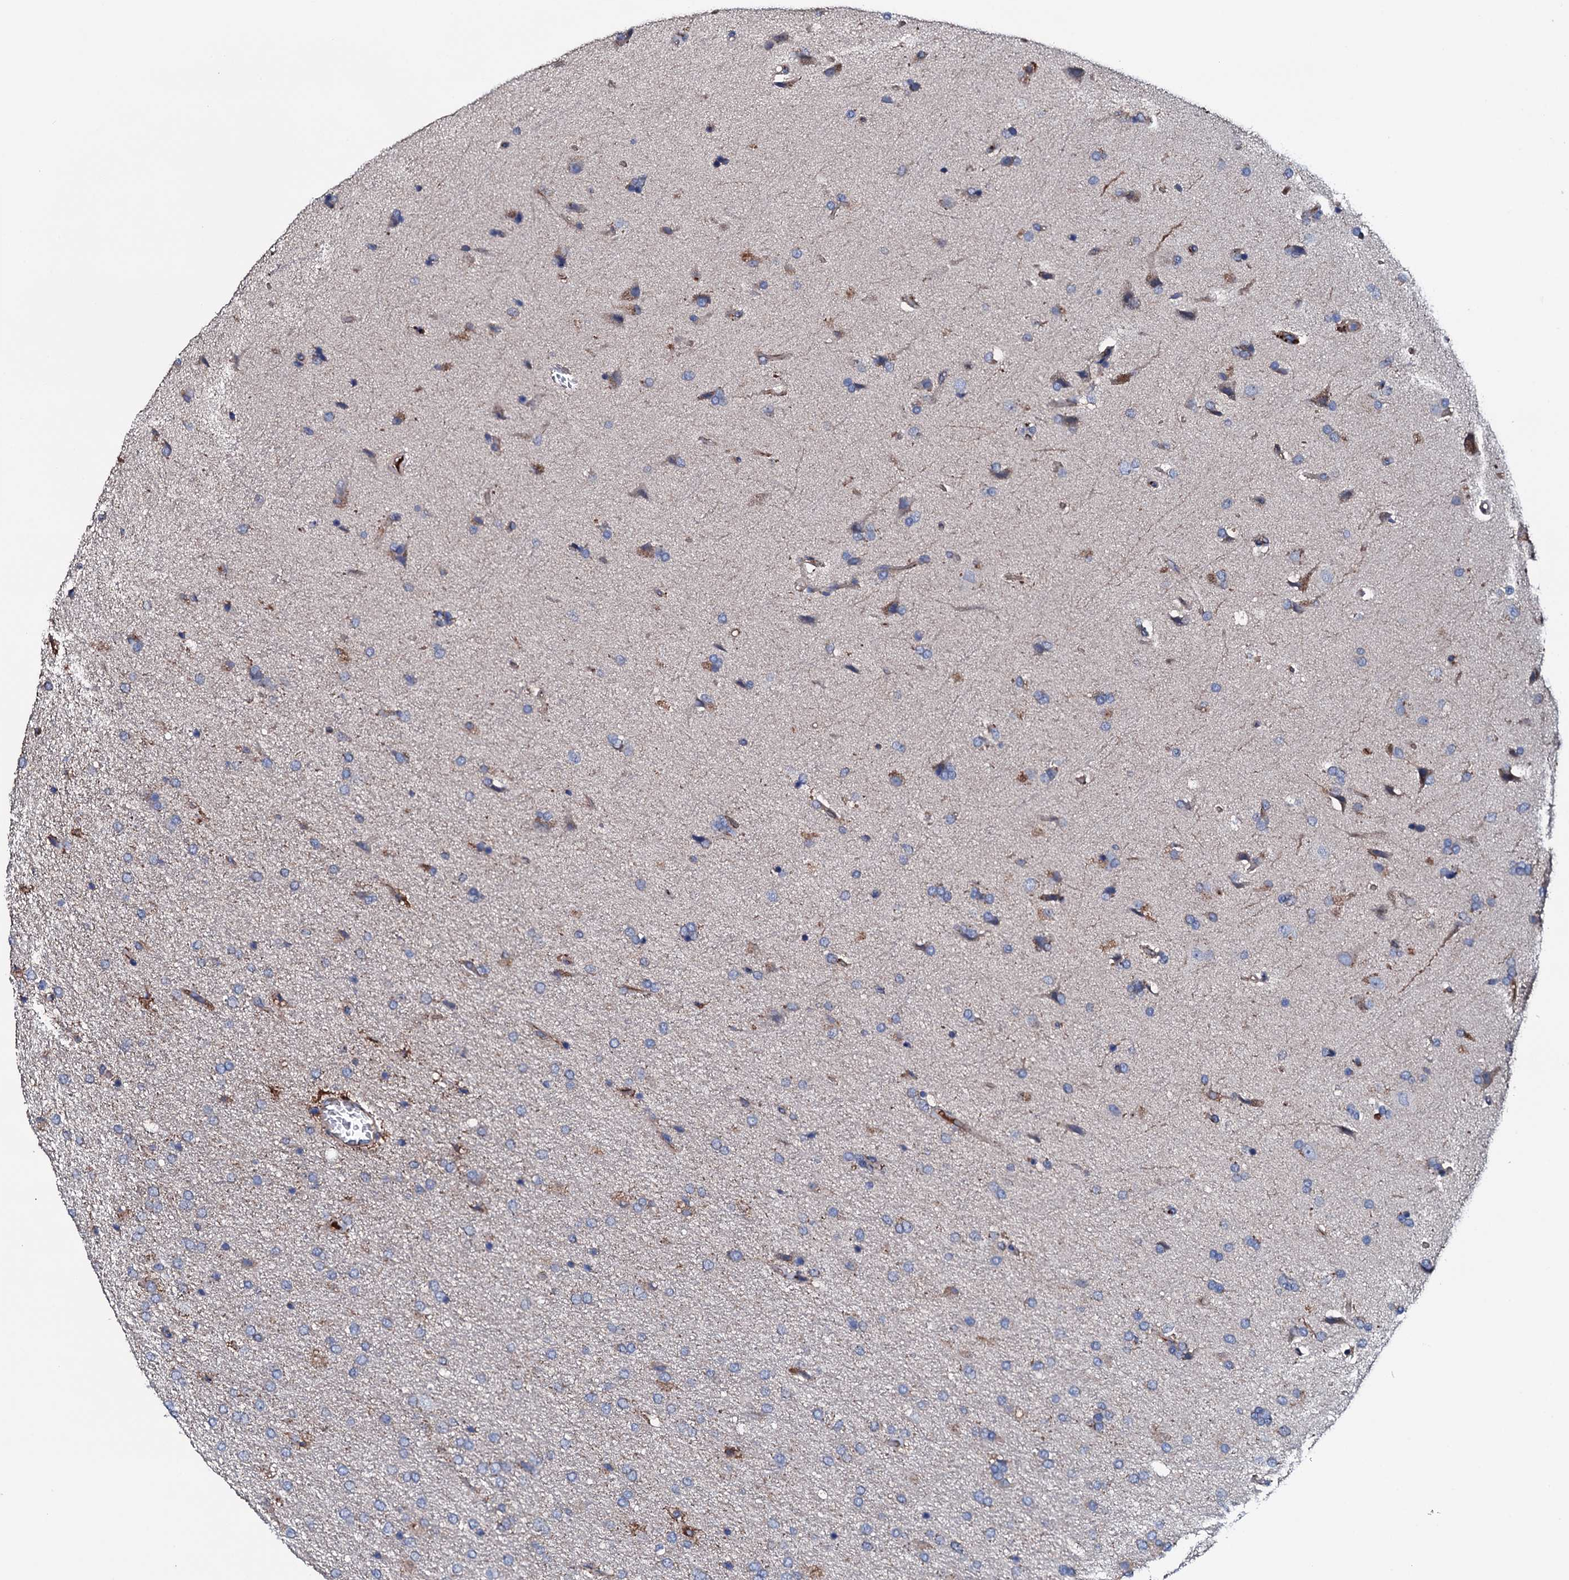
{"staining": {"intensity": "negative", "quantity": "none", "location": "none"}, "tissue": "glioma", "cell_type": "Tumor cells", "image_type": "cancer", "snomed": [{"axis": "morphology", "description": "Glioma, malignant, High grade"}, {"axis": "topography", "description": "Brain"}], "caption": "Immunohistochemical staining of human glioma displays no significant expression in tumor cells.", "gene": "NEK1", "patient": {"sex": "male", "age": 72}}